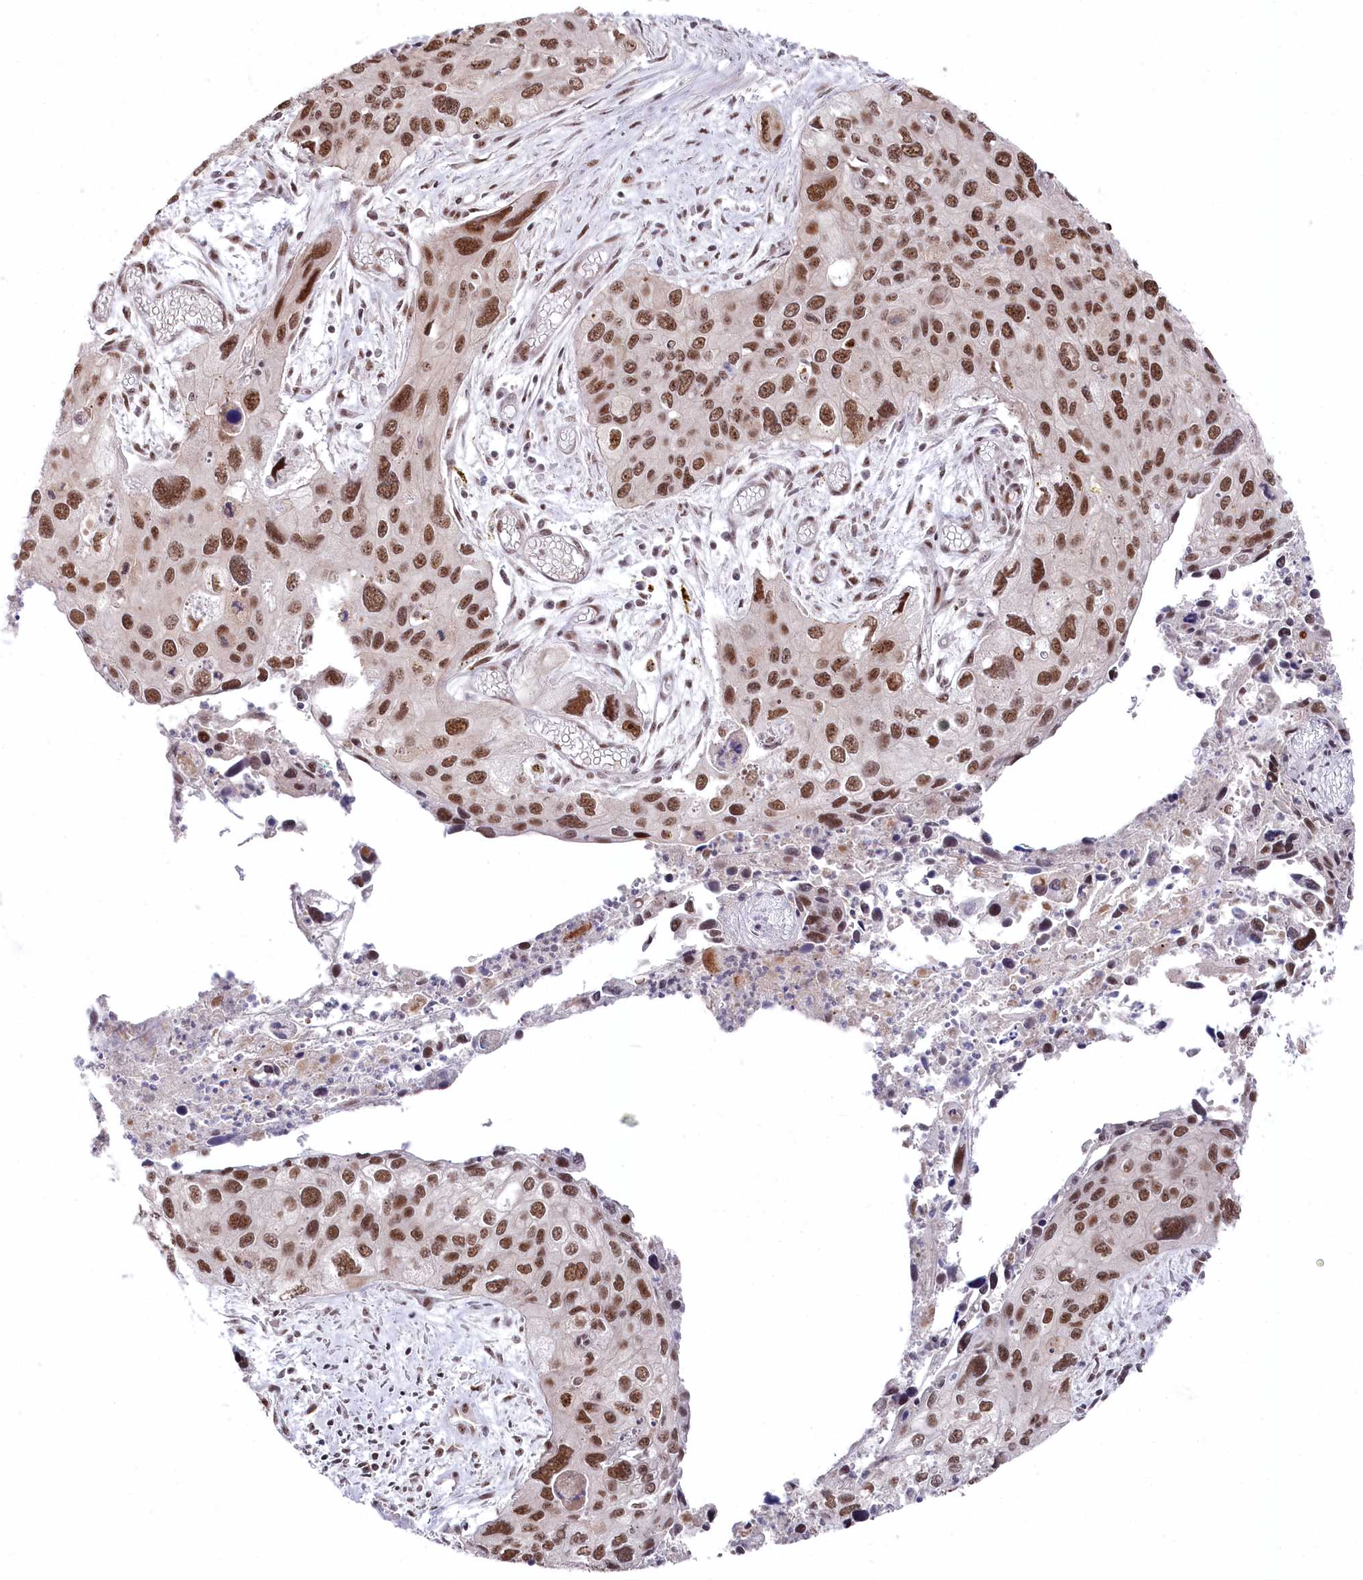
{"staining": {"intensity": "strong", "quantity": ">75%", "location": "nuclear"}, "tissue": "cervical cancer", "cell_type": "Tumor cells", "image_type": "cancer", "snomed": [{"axis": "morphology", "description": "Squamous cell carcinoma, NOS"}, {"axis": "topography", "description": "Cervix"}], "caption": "Cervical squamous cell carcinoma stained with a protein marker demonstrates strong staining in tumor cells.", "gene": "POLR2H", "patient": {"sex": "female", "age": 55}}